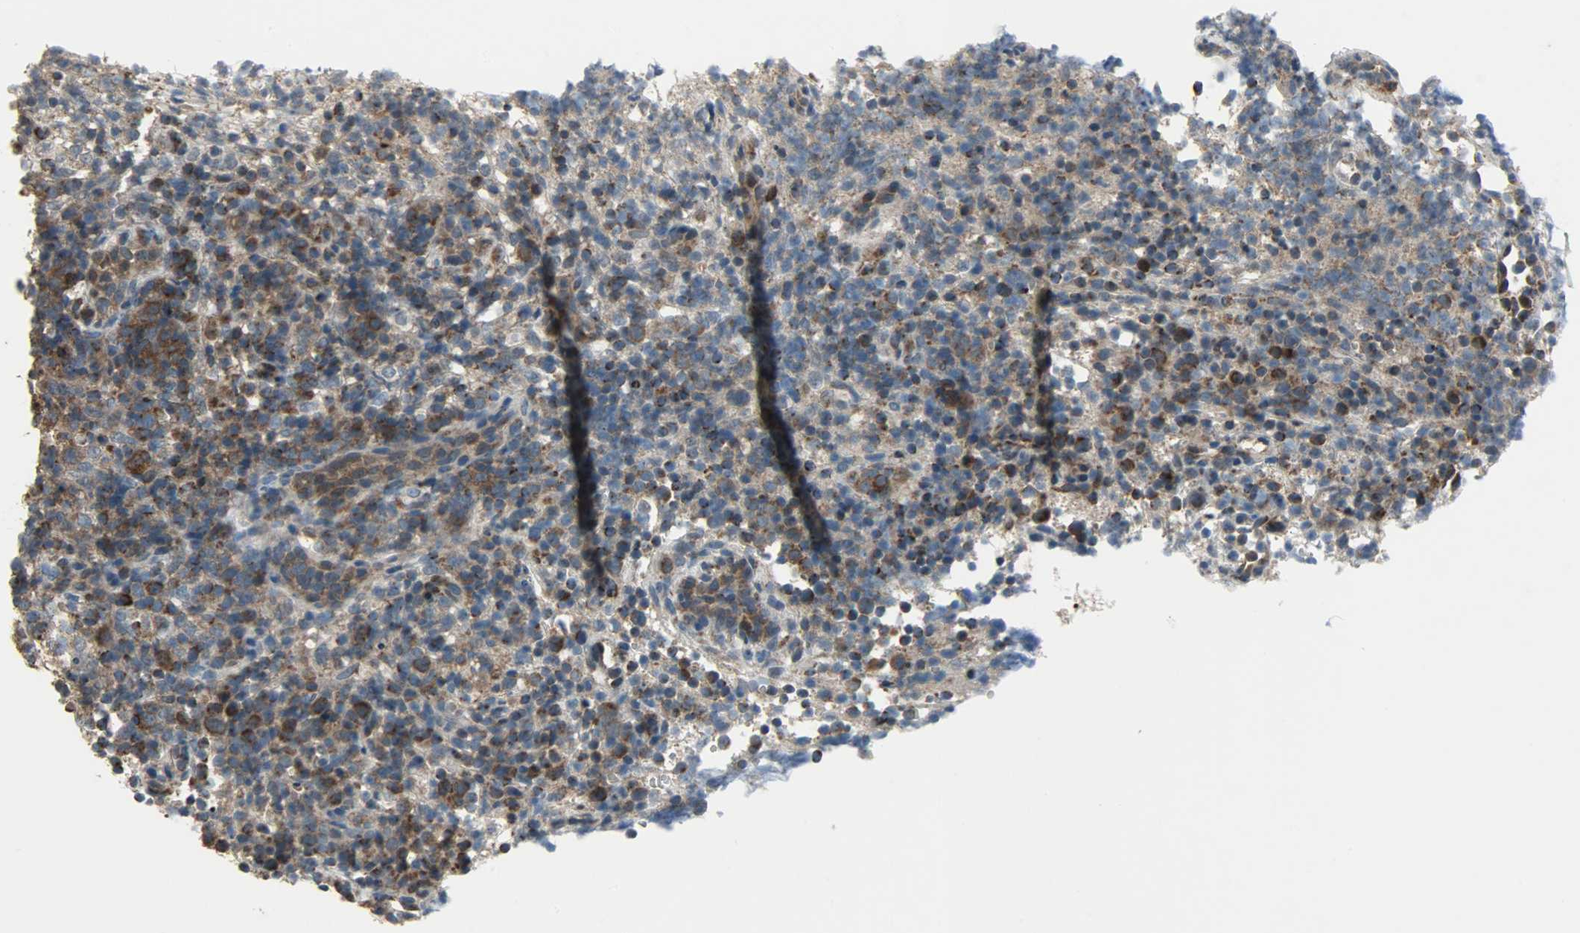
{"staining": {"intensity": "strong", "quantity": ">75%", "location": "cytoplasmic/membranous"}, "tissue": "lymphoma", "cell_type": "Tumor cells", "image_type": "cancer", "snomed": [{"axis": "morphology", "description": "Malignant lymphoma, non-Hodgkin's type, High grade"}, {"axis": "topography", "description": "Lymph node"}], "caption": "Strong cytoplasmic/membranous protein expression is appreciated in approximately >75% of tumor cells in lymphoma.", "gene": "AMT", "patient": {"sex": "female", "age": 76}}